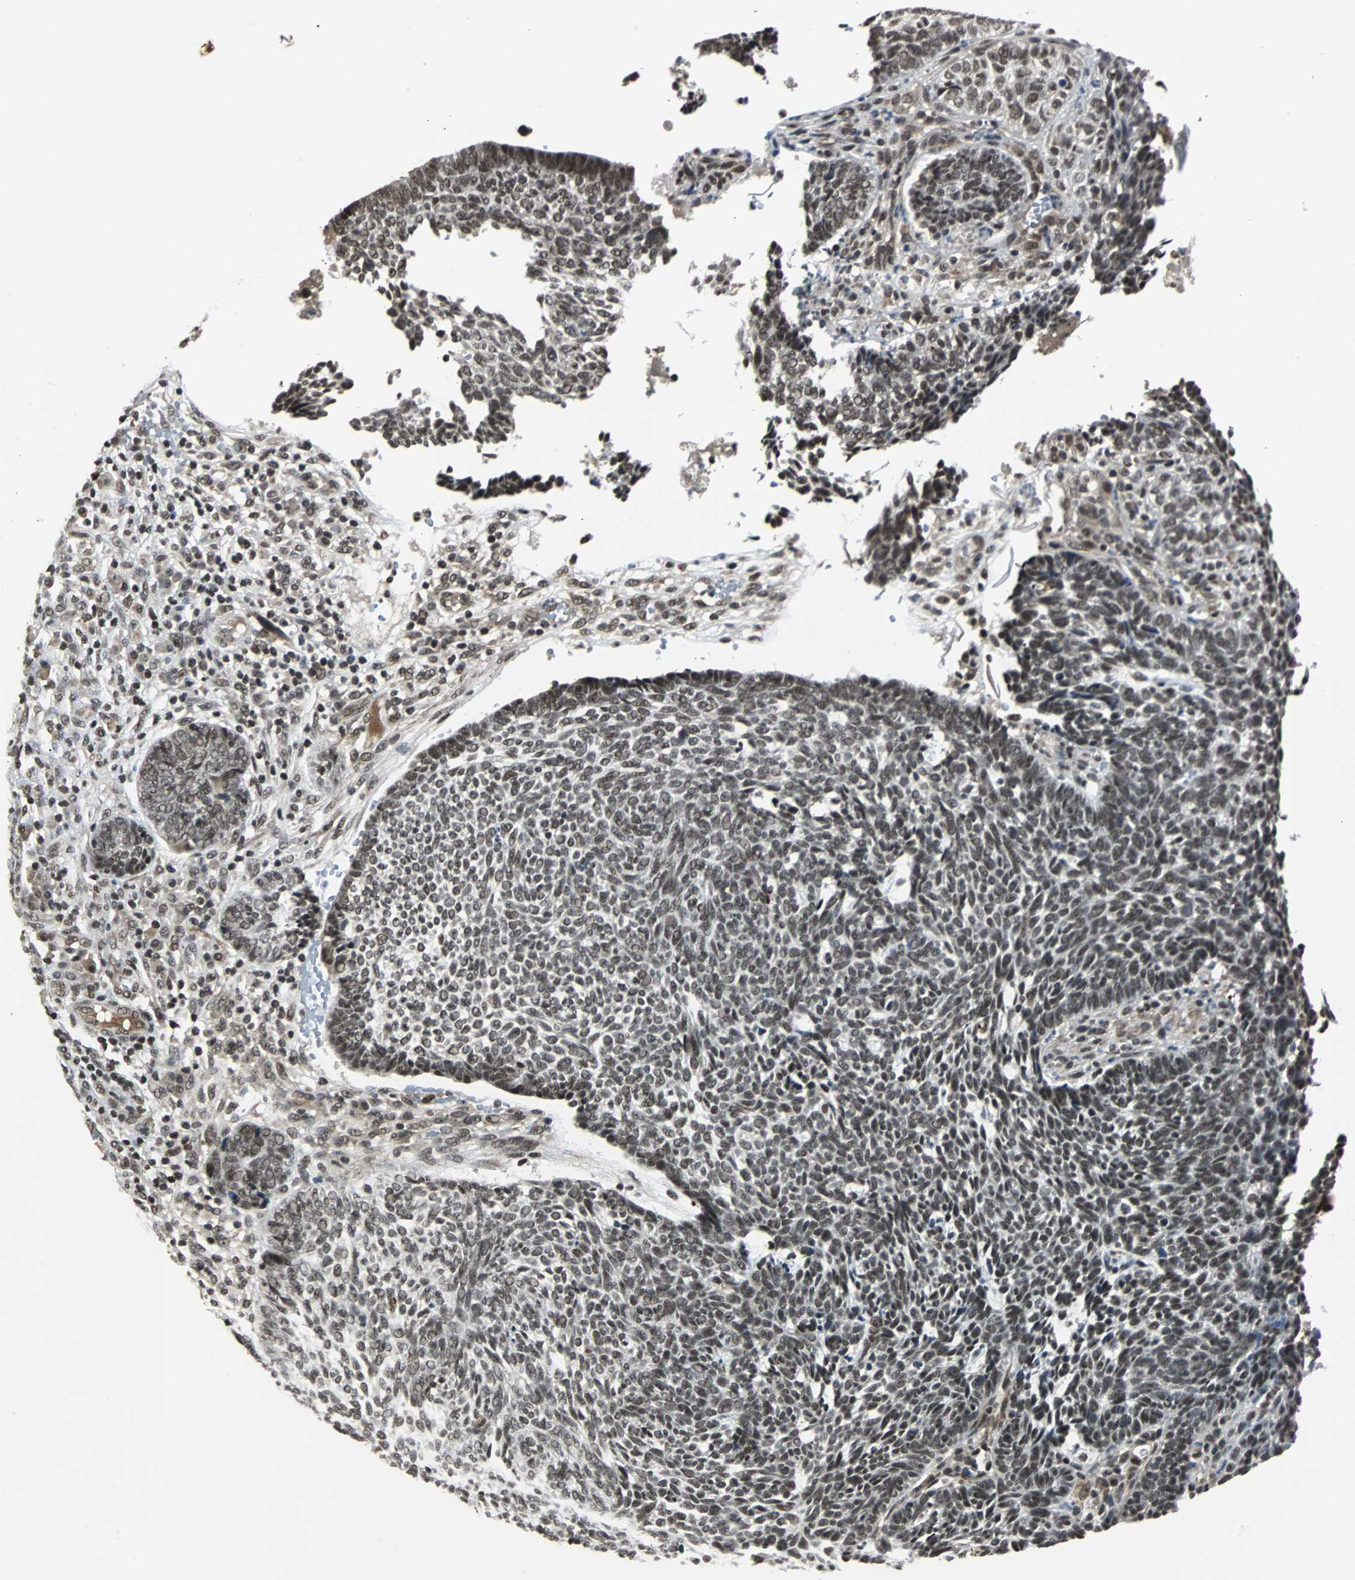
{"staining": {"intensity": "moderate", "quantity": ">75%", "location": "nuclear"}, "tissue": "skin cancer", "cell_type": "Tumor cells", "image_type": "cancer", "snomed": [{"axis": "morphology", "description": "Normal tissue, NOS"}, {"axis": "morphology", "description": "Basal cell carcinoma"}, {"axis": "topography", "description": "Skin"}], "caption": "Immunohistochemical staining of human skin cancer demonstrates moderate nuclear protein expression in approximately >75% of tumor cells. (brown staining indicates protein expression, while blue staining denotes nuclei).", "gene": "TAF5", "patient": {"sex": "male", "age": 87}}